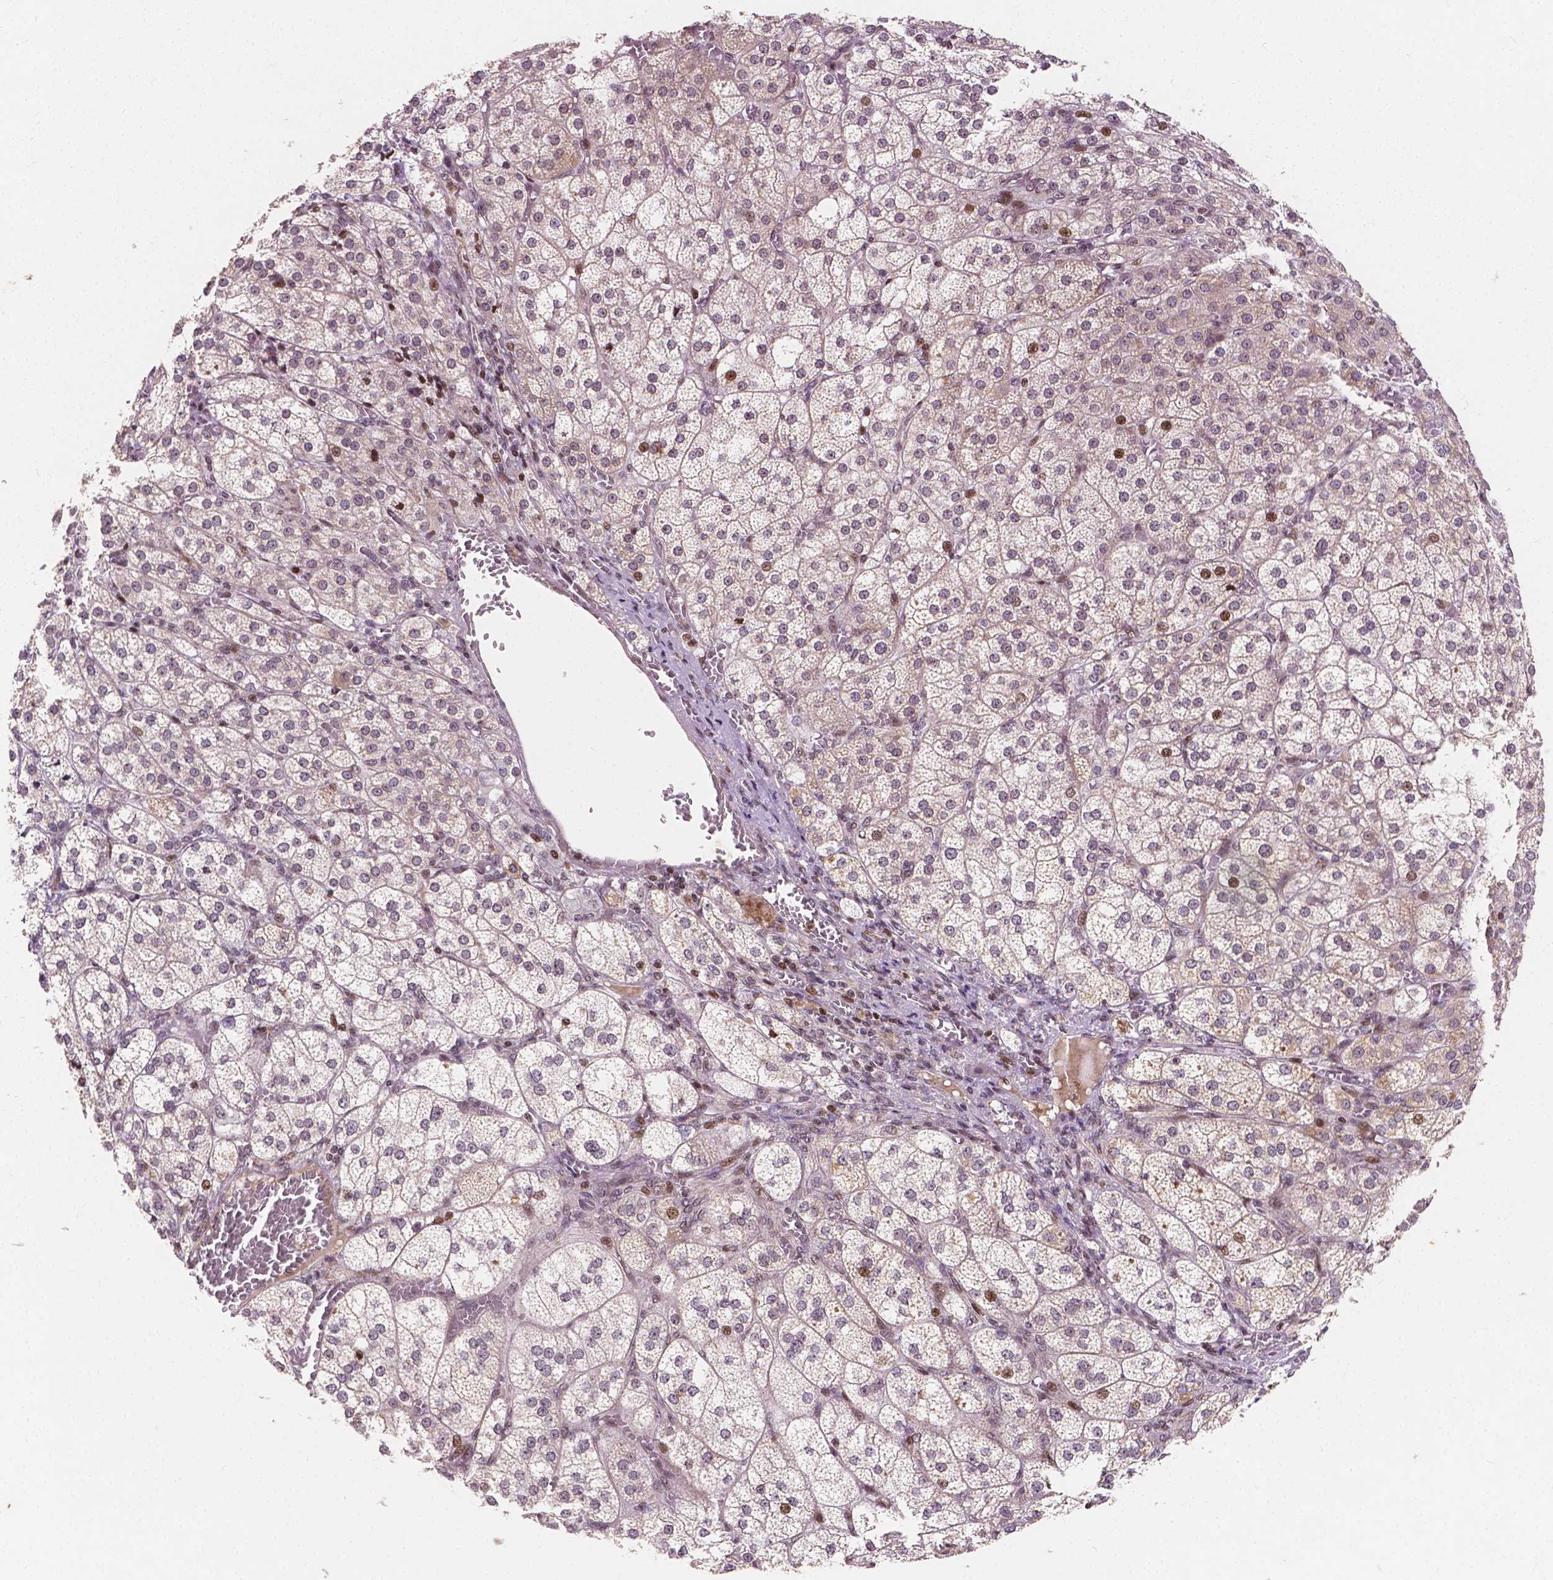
{"staining": {"intensity": "moderate", "quantity": "25%-75%", "location": "cytoplasmic/membranous,nuclear"}, "tissue": "adrenal gland", "cell_type": "Glandular cells", "image_type": "normal", "snomed": [{"axis": "morphology", "description": "Normal tissue, NOS"}, {"axis": "topography", "description": "Adrenal gland"}], "caption": "Protein staining by immunohistochemistry (IHC) exhibits moderate cytoplasmic/membranous,nuclear staining in approximately 25%-75% of glandular cells in normal adrenal gland.", "gene": "PTPN18", "patient": {"sex": "female", "age": 60}}